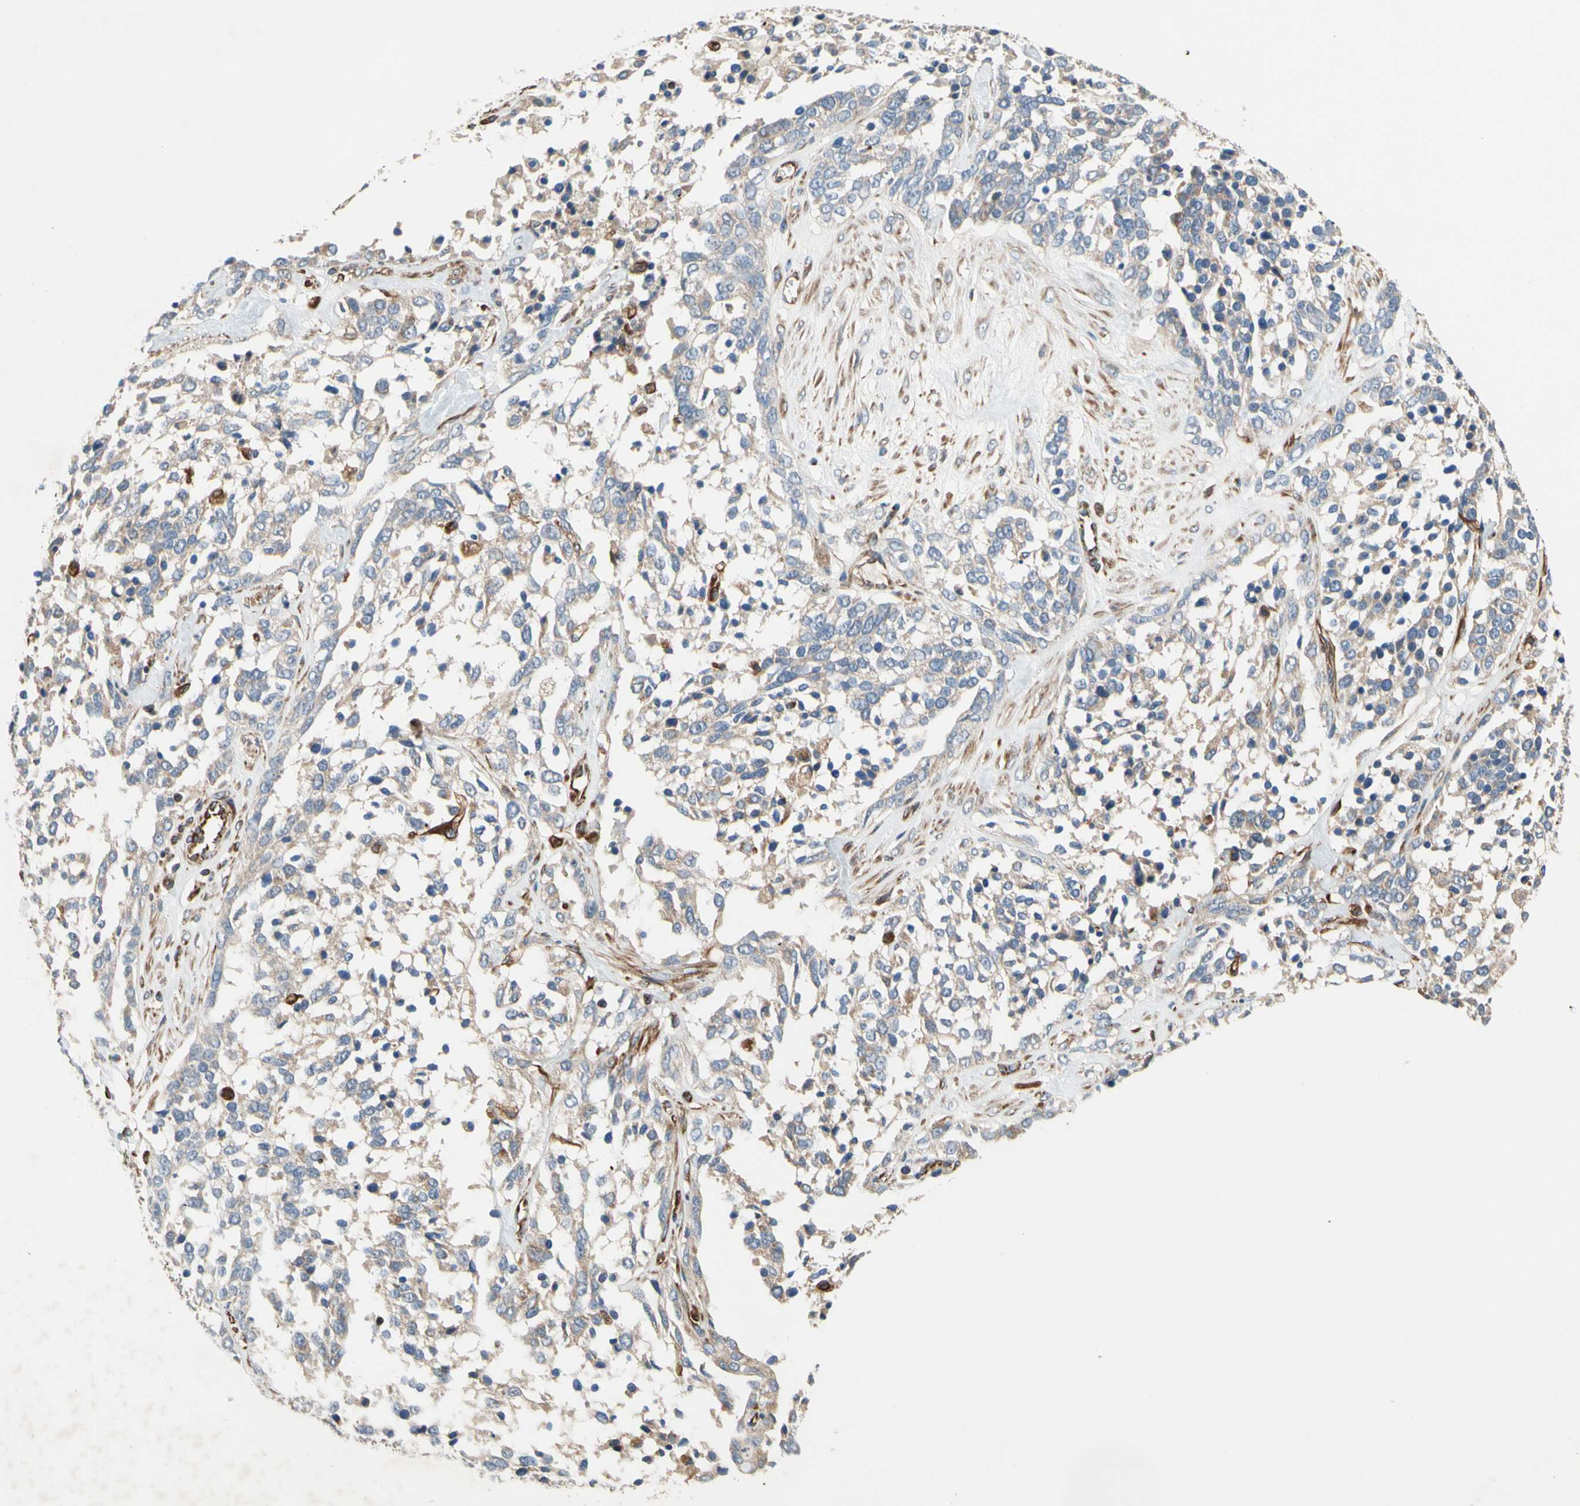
{"staining": {"intensity": "weak", "quantity": "<25%", "location": "cytoplasmic/membranous"}, "tissue": "ovarian cancer", "cell_type": "Tumor cells", "image_type": "cancer", "snomed": [{"axis": "morphology", "description": "Cystadenocarcinoma, serous, NOS"}, {"axis": "topography", "description": "Ovary"}], "caption": "Immunohistochemical staining of serous cystadenocarcinoma (ovarian) displays no significant expression in tumor cells.", "gene": "TRAF2", "patient": {"sex": "female", "age": 44}}